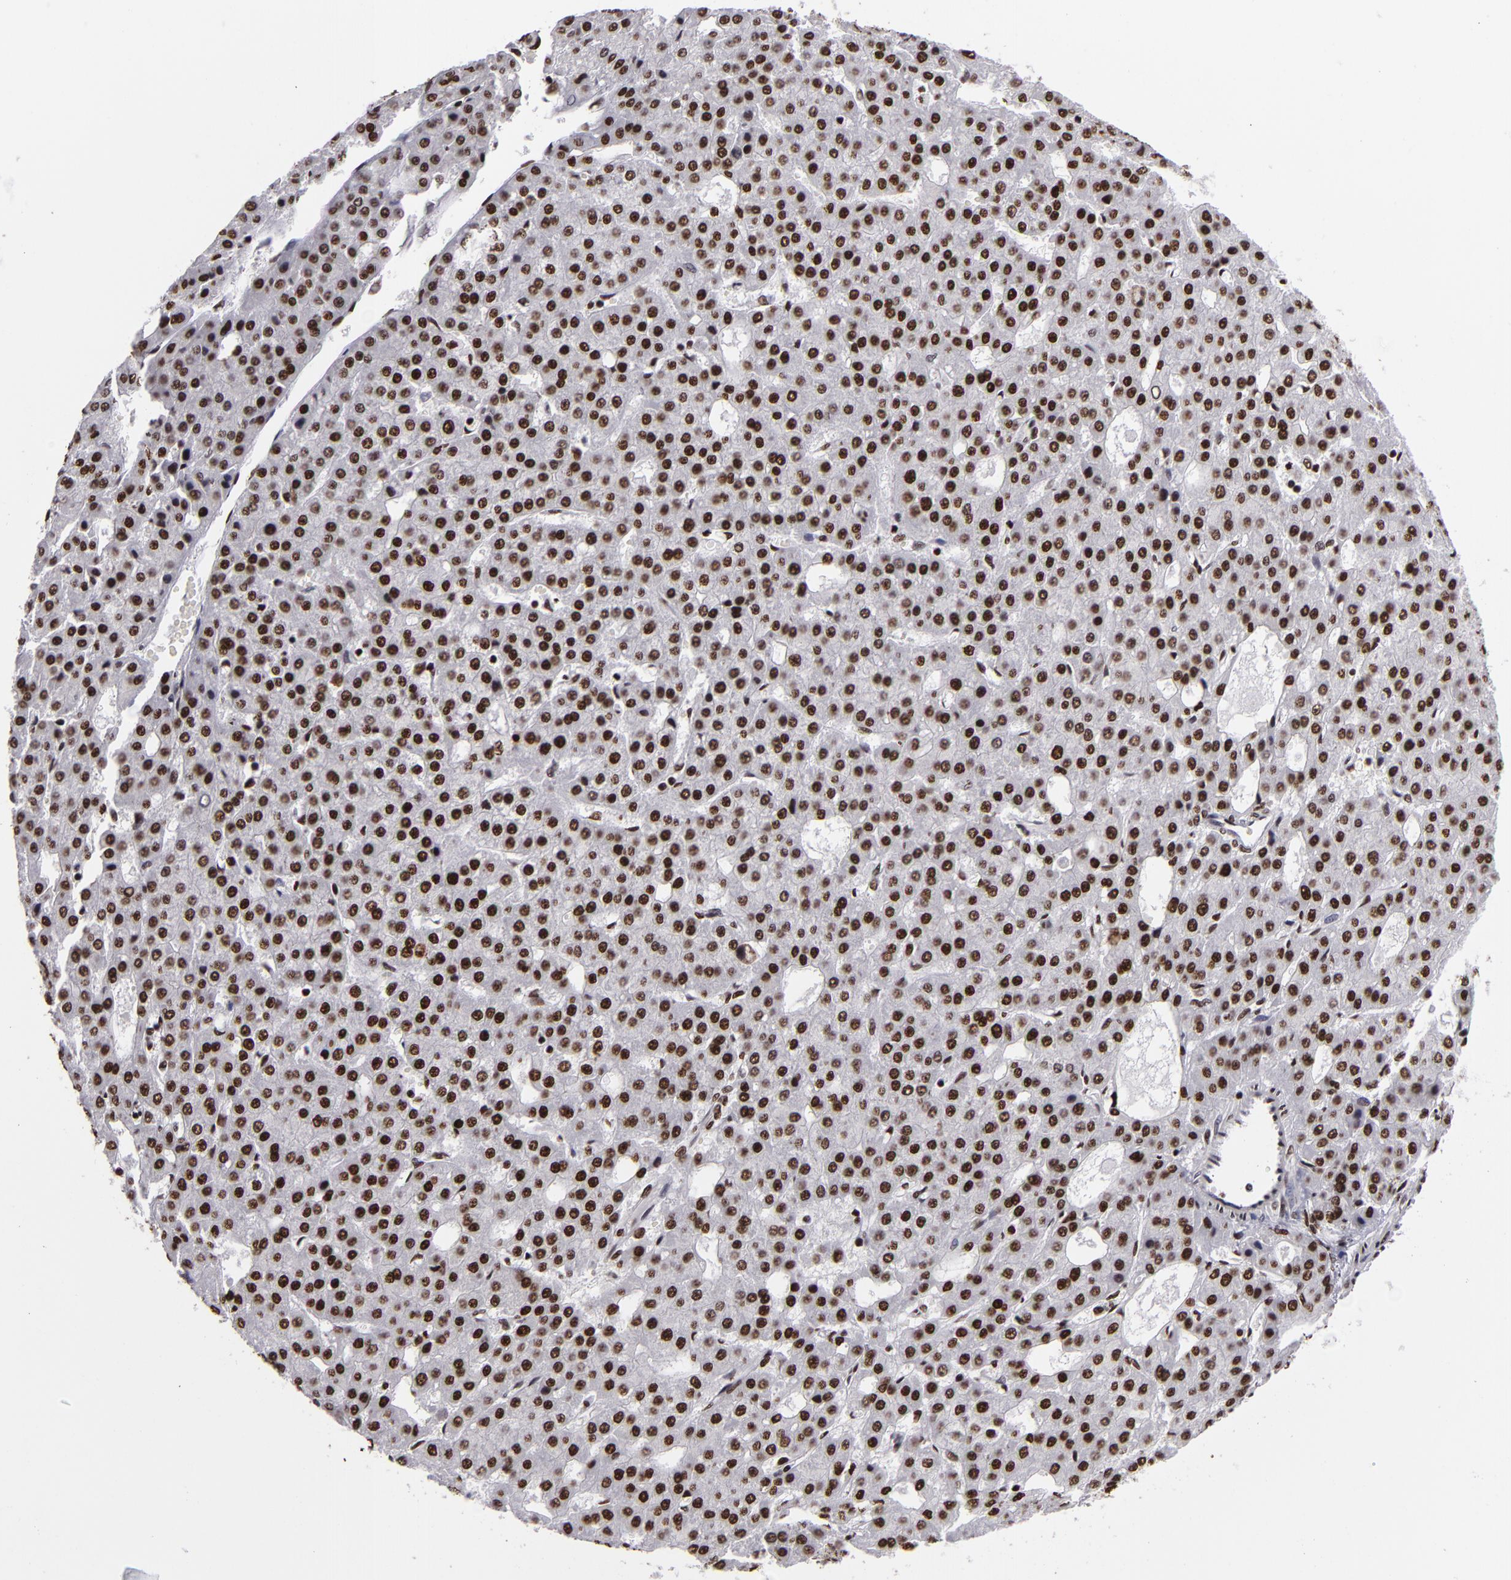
{"staining": {"intensity": "strong", "quantity": ">75%", "location": "nuclear"}, "tissue": "liver cancer", "cell_type": "Tumor cells", "image_type": "cancer", "snomed": [{"axis": "morphology", "description": "Carcinoma, Hepatocellular, NOS"}, {"axis": "topography", "description": "Liver"}], "caption": "This micrograph exhibits IHC staining of liver cancer (hepatocellular carcinoma), with high strong nuclear positivity in about >75% of tumor cells.", "gene": "SAFB", "patient": {"sex": "male", "age": 47}}